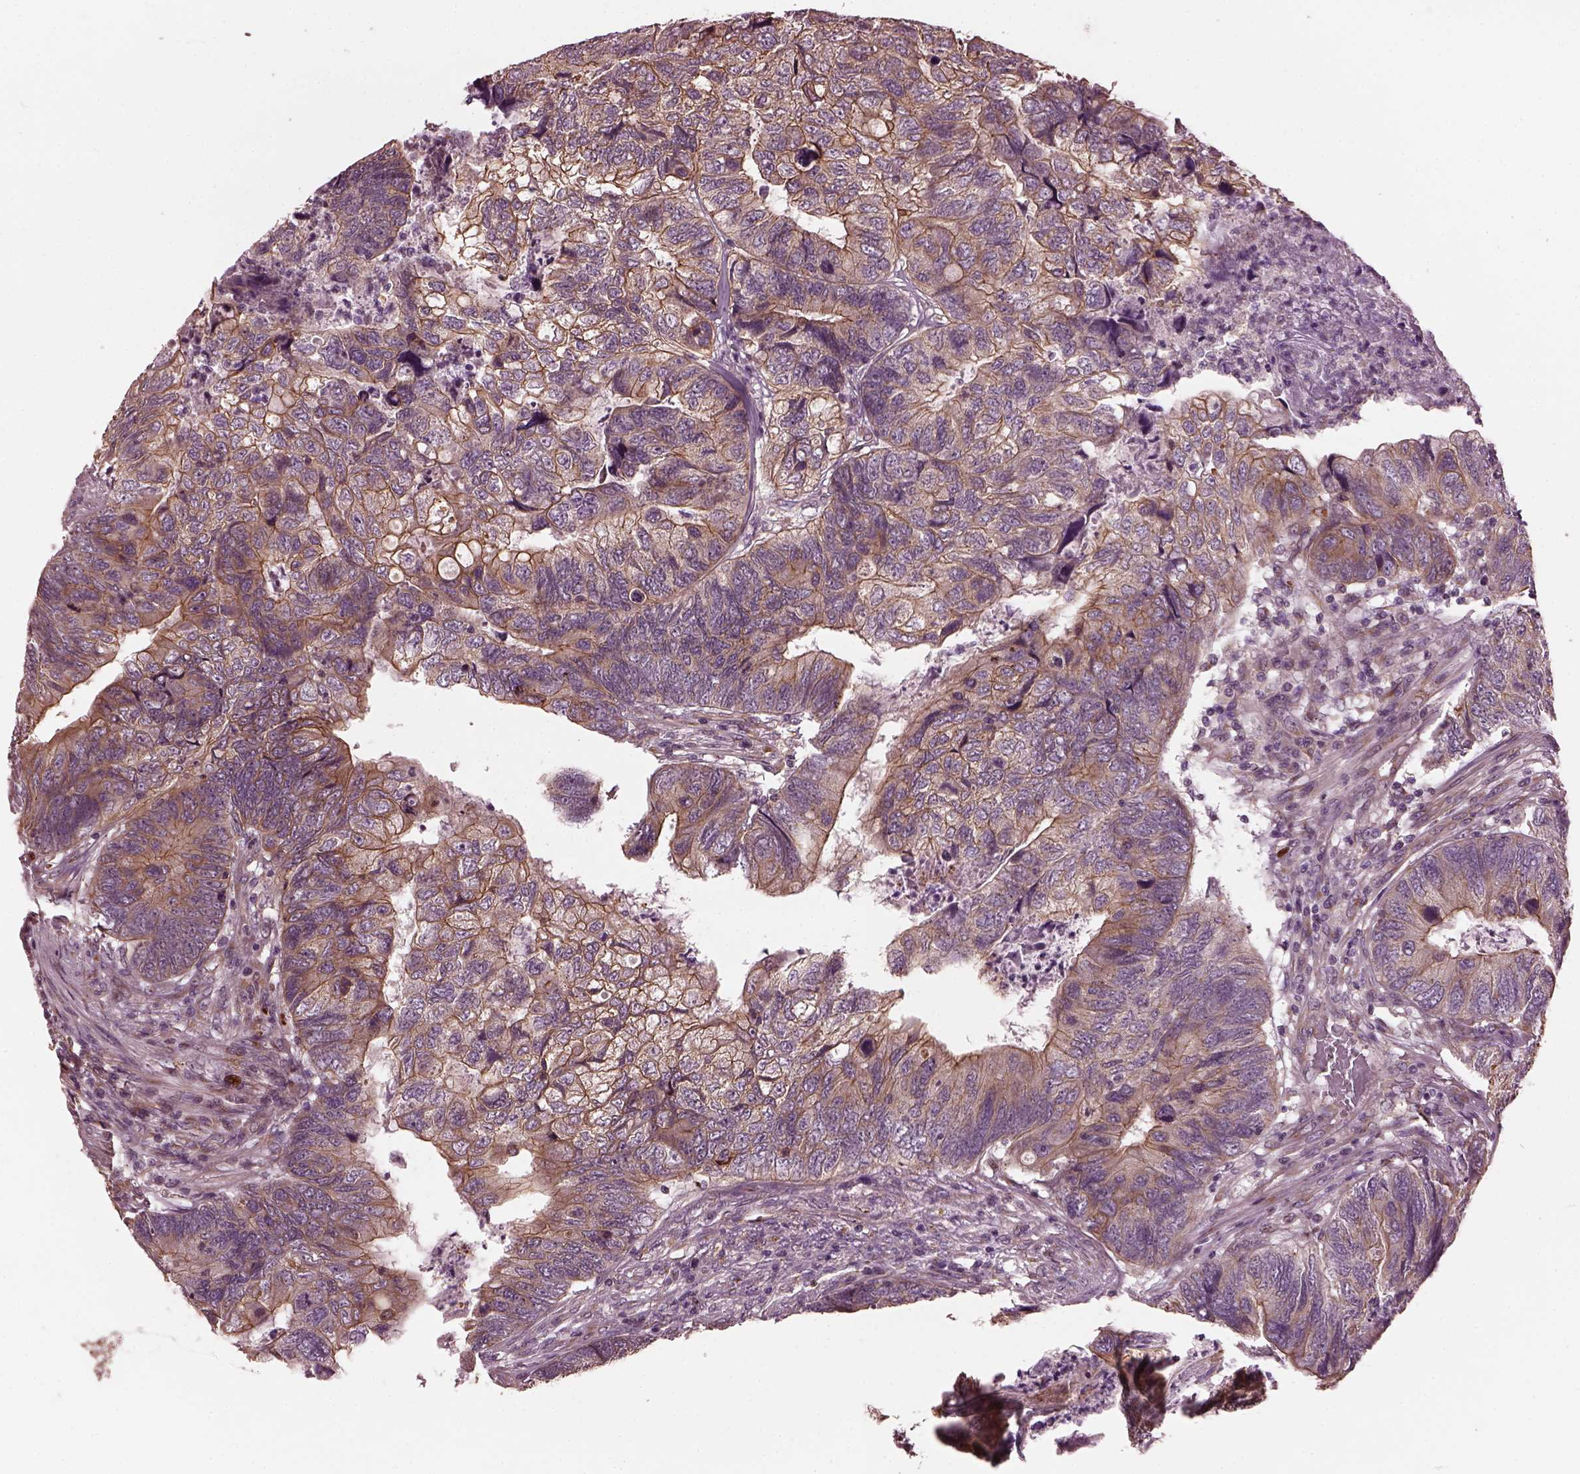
{"staining": {"intensity": "moderate", "quantity": "<25%", "location": "cytoplasmic/membranous"}, "tissue": "colorectal cancer", "cell_type": "Tumor cells", "image_type": "cancer", "snomed": [{"axis": "morphology", "description": "Adenocarcinoma, NOS"}, {"axis": "topography", "description": "Colon"}], "caption": "Tumor cells demonstrate low levels of moderate cytoplasmic/membranous positivity in approximately <25% of cells in human colorectal adenocarcinoma.", "gene": "RUFY3", "patient": {"sex": "female", "age": 67}}